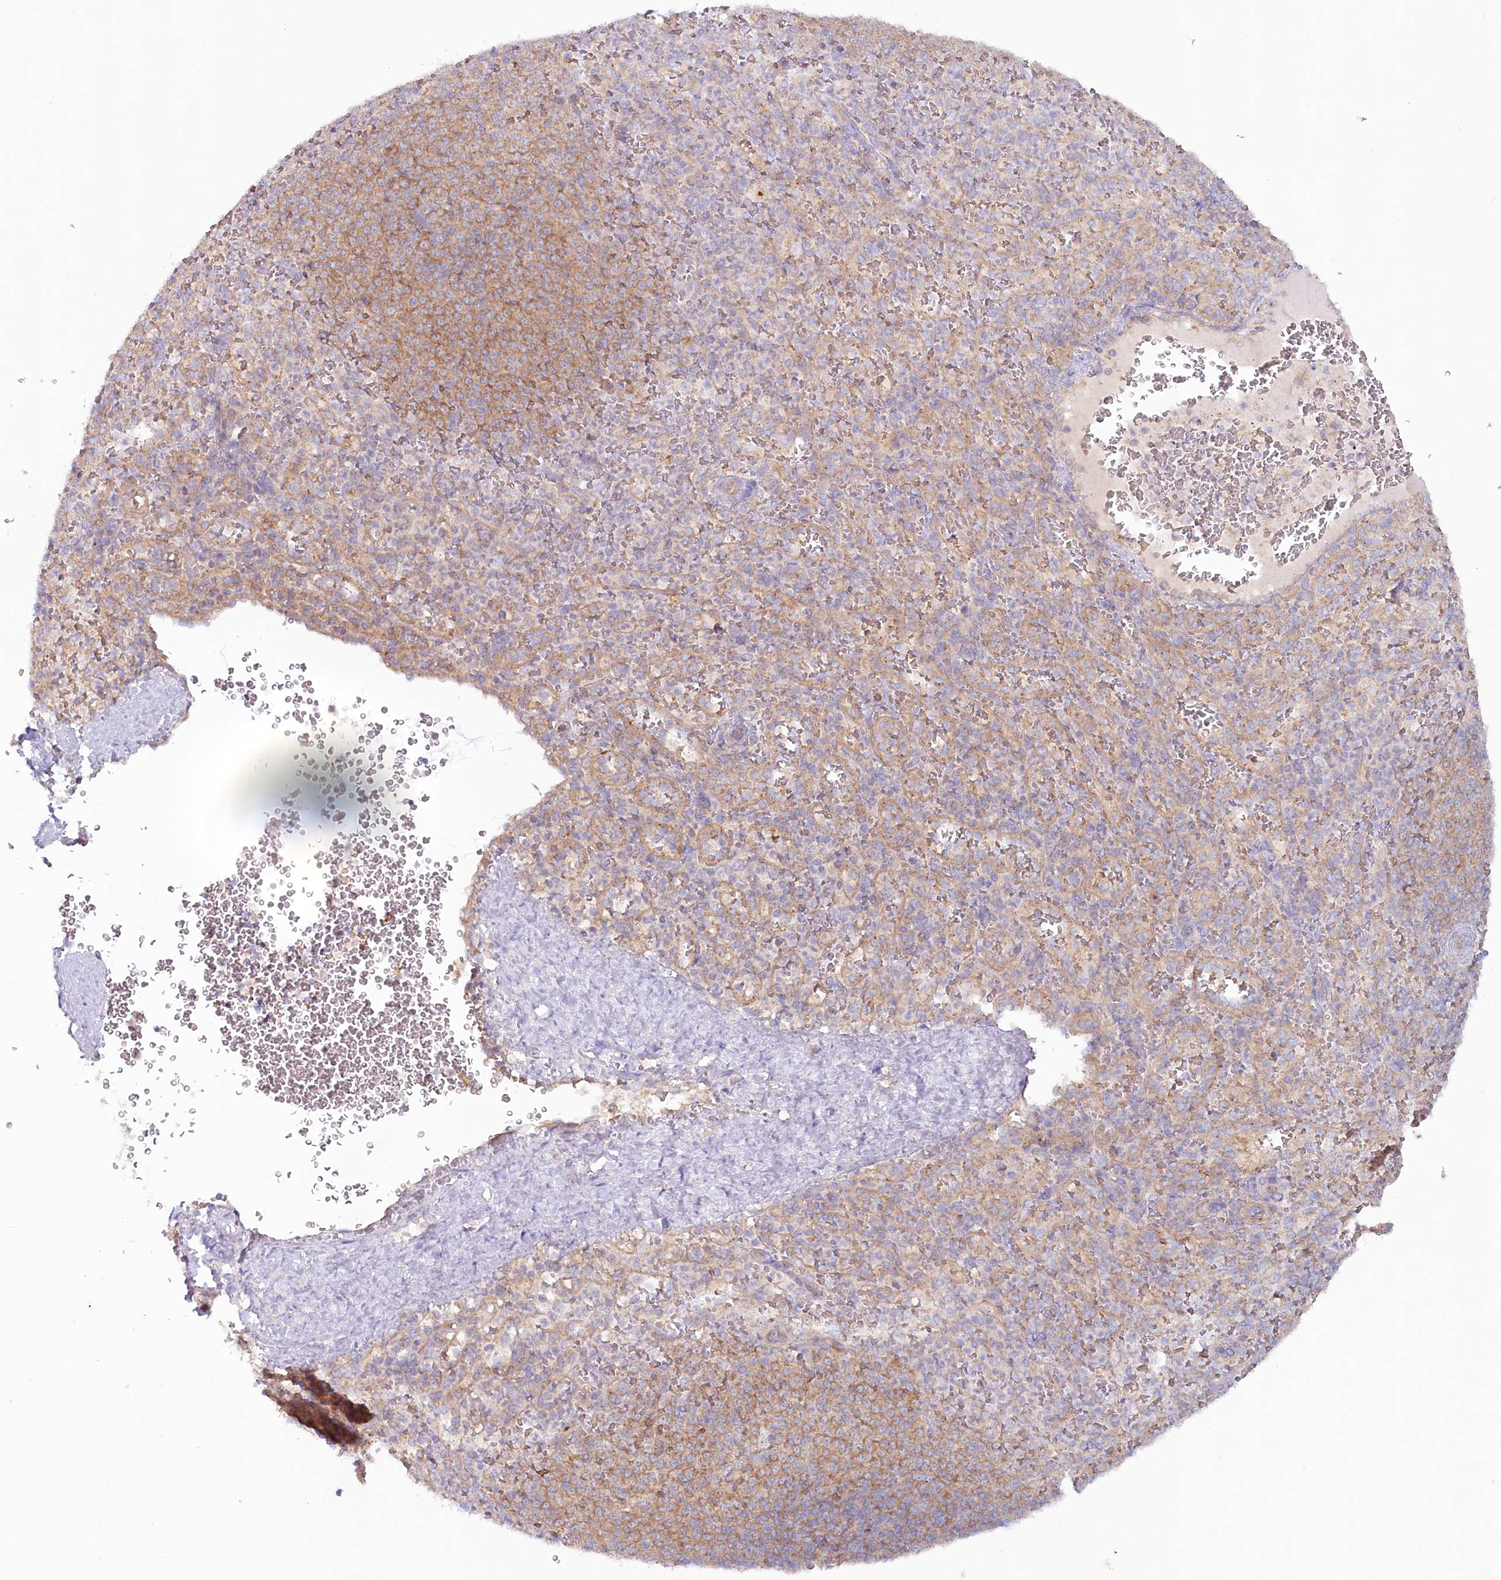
{"staining": {"intensity": "negative", "quantity": "none", "location": "none"}, "tissue": "spleen", "cell_type": "Cells in red pulp", "image_type": "normal", "snomed": [{"axis": "morphology", "description": "Normal tissue, NOS"}, {"axis": "topography", "description": "Spleen"}], "caption": "There is no significant expression in cells in red pulp of spleen. (Brightfield microscopy of DAB (3,3'-diaminobenzidine) immunohistochemistry at high magnification).", "gene": "TNIP1", "patient": {"sex": "female", "age": 21}}